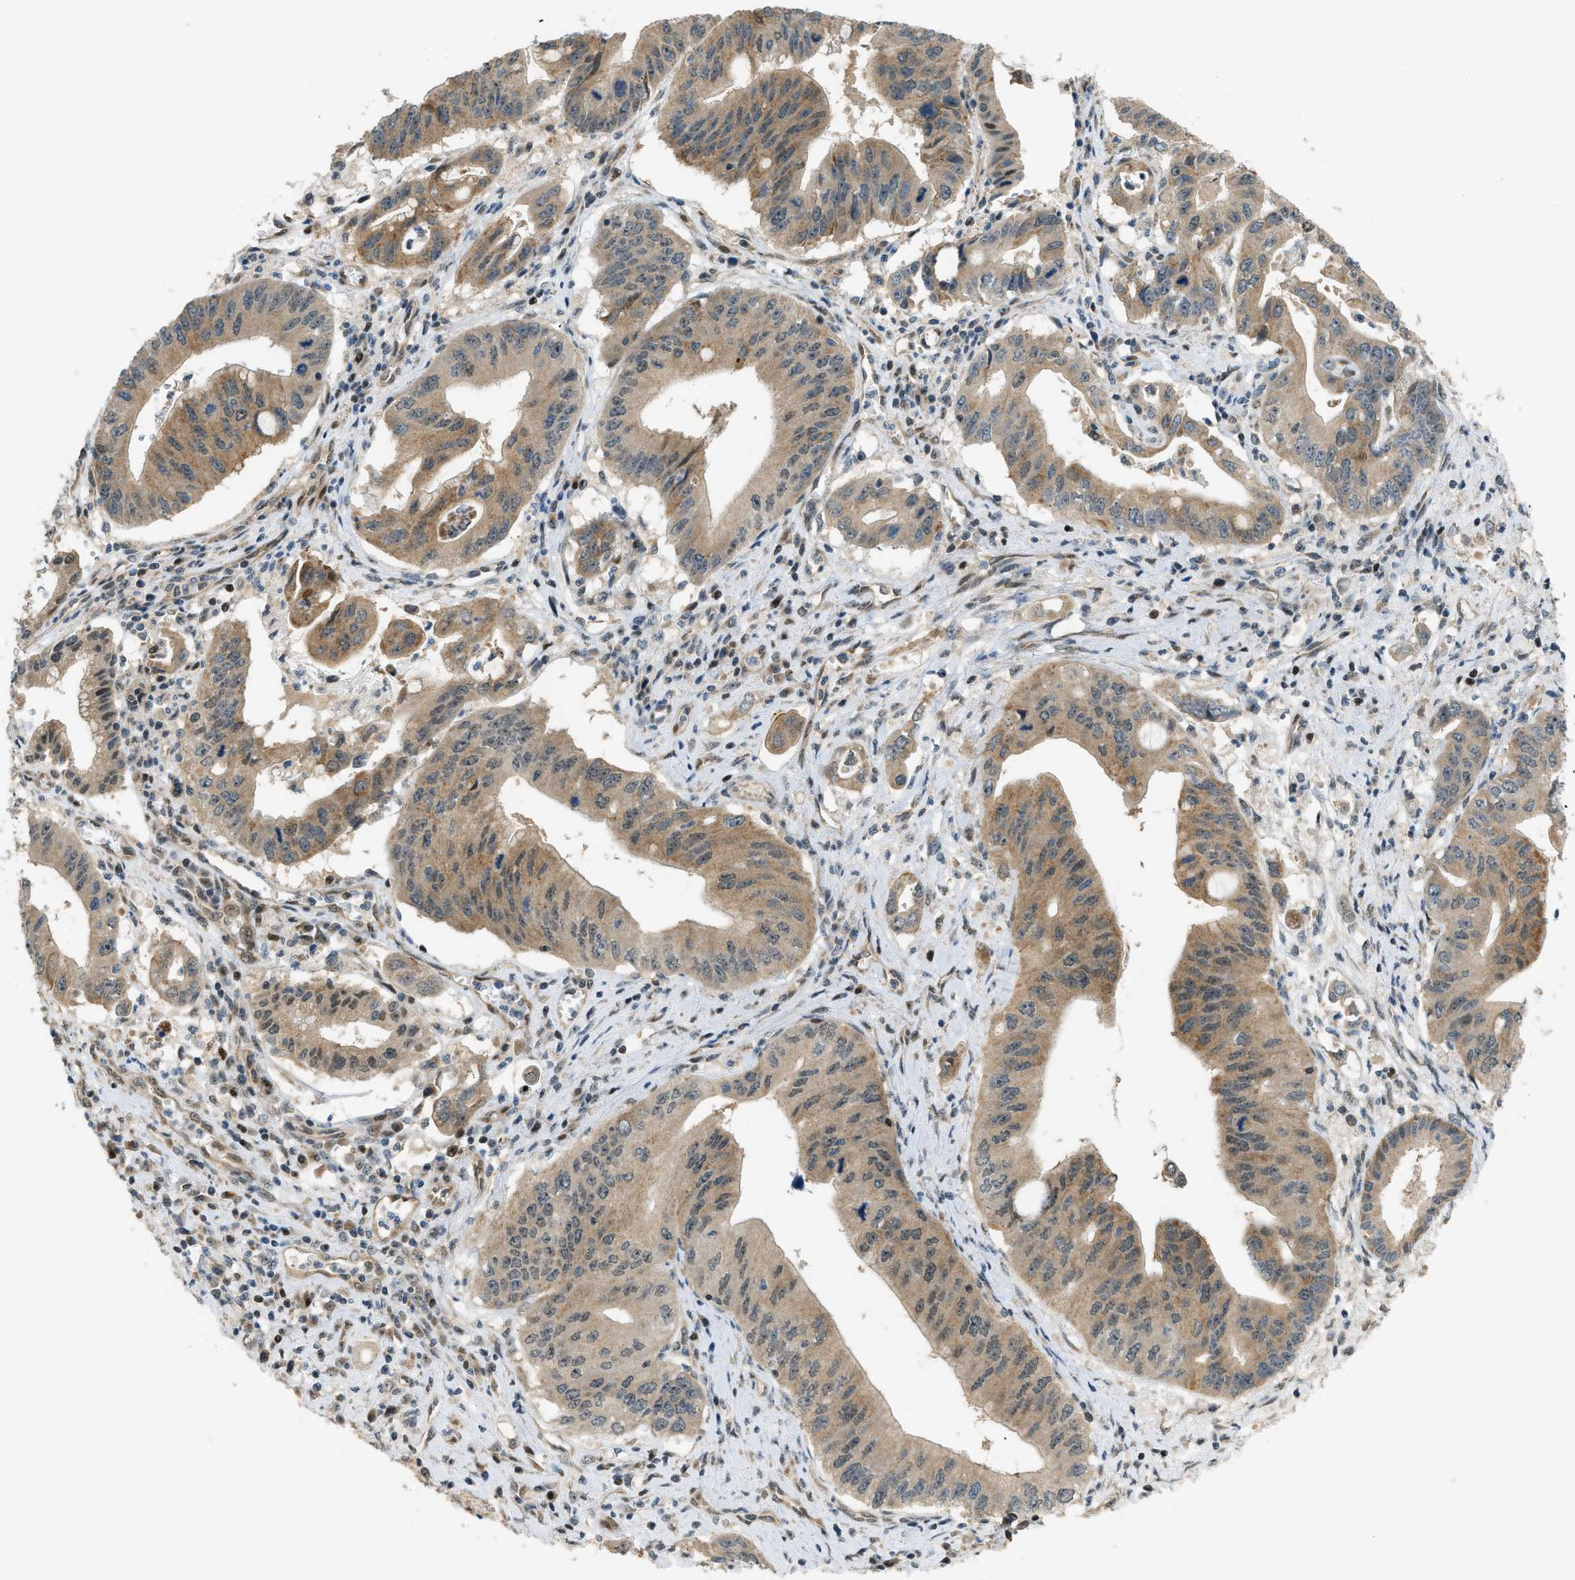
{"staining": {"intensity": "moderate", "quantity": ">75%", "location": "cytoplasmic/membranous"}, "tissue": "pancreatic cancer", "cell_type": "Tumor cells", "image_type": "cancer", "snomed": [{"axis": "morphology", "description": "Adenocarcinoma, NOS"}, {"axis": "topography", "description": "Pancreas"}], "caption": "Pancreatic cancer stained with immunohistochemistry (IHC) shows moderate cytoplasmic/membranous expression in about >75% of tumor cells.", "gene": "CCDC186", "patient": {"sex": "female", "age": 73}}